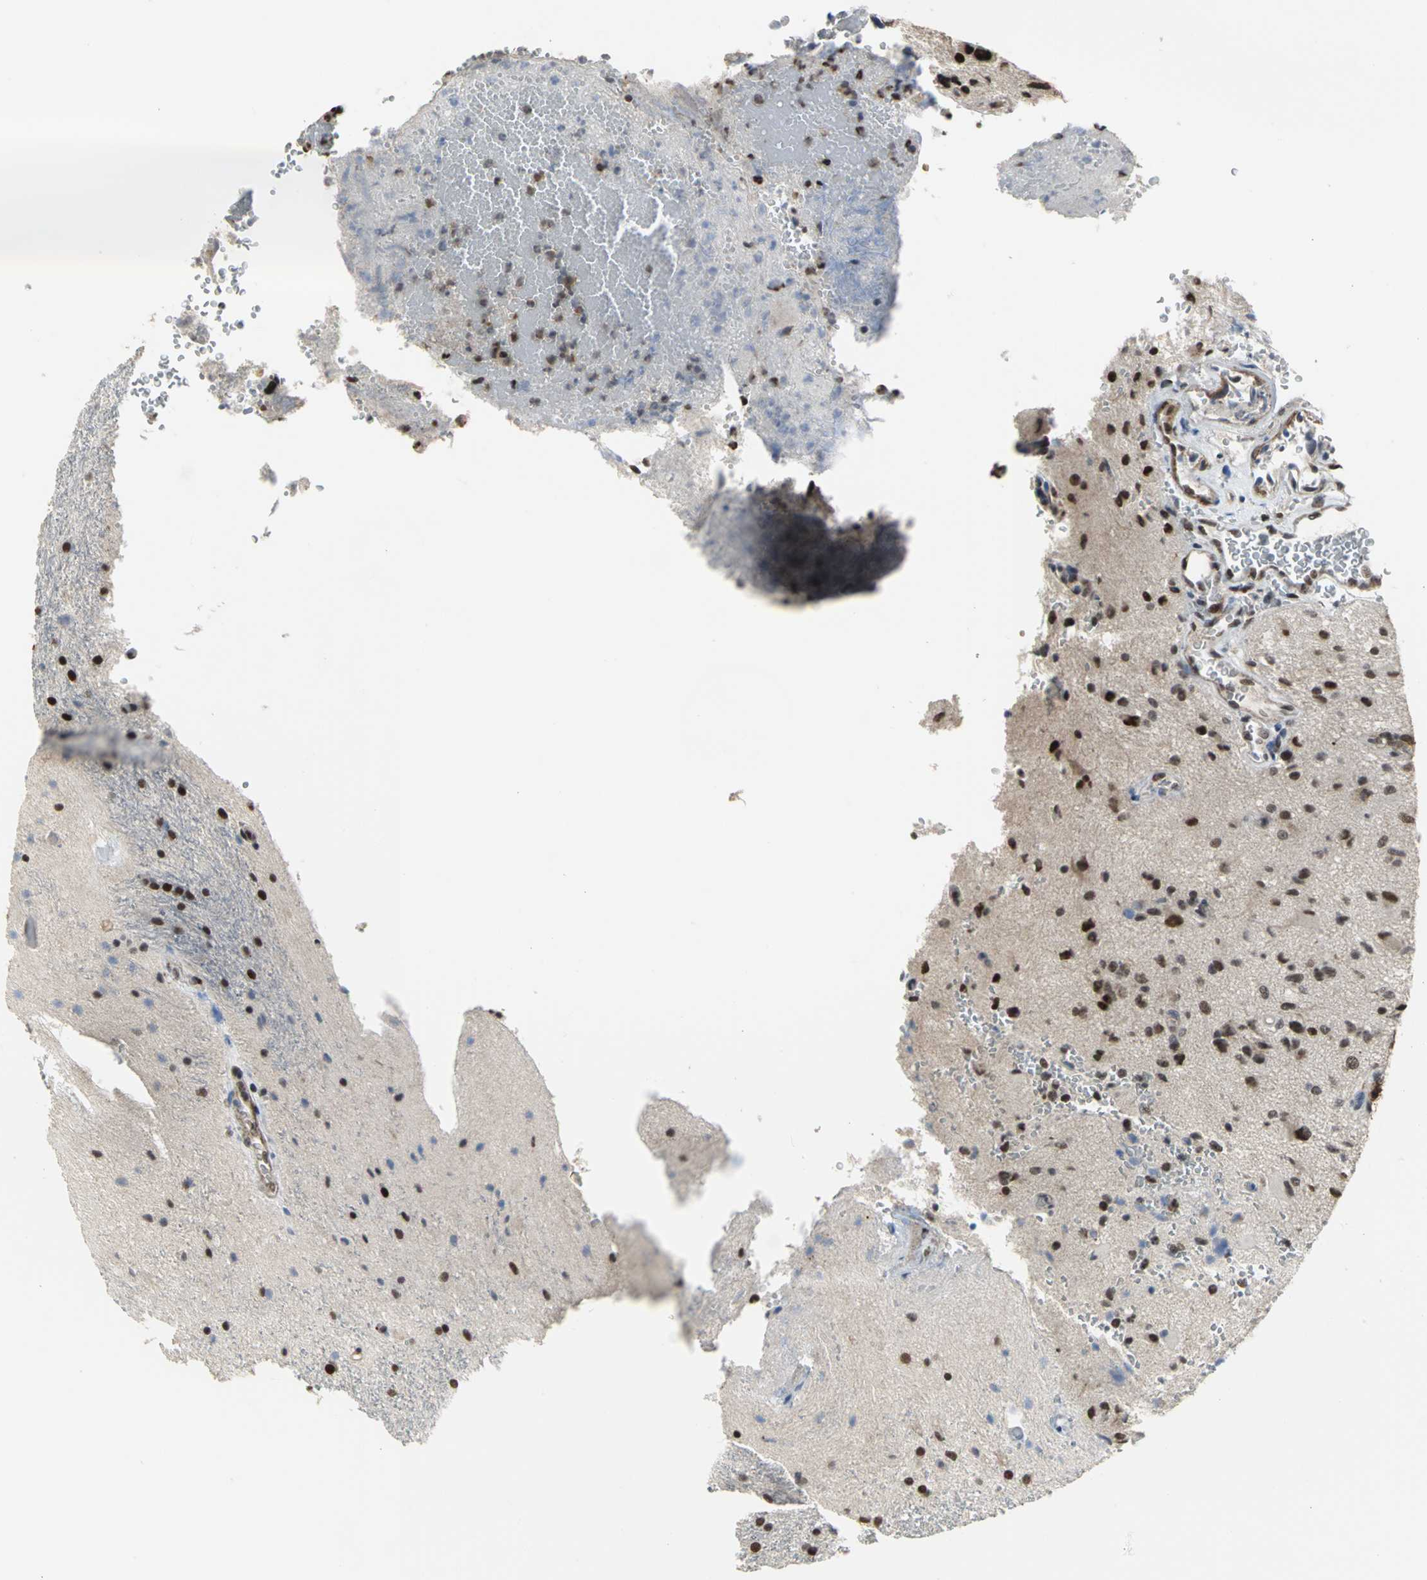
{"staining": {"intensity": "strong", "quantity": ">75%", "location": "nuclear"}, "tissue": "glioma", "cell_type": "Tumor cells", "image_type": "cancer", "snomed": [{"axis": "morphology", "description": "Normal tissue, NOS"}, {"axis": "morphology", "description": "Glioma, malignant, High grade"}, {"axis": "topography", "description": "Cerebral cortex"}], "caption": "Human glioma stained with a protein marker demonstrates strong staining in tumor cells.", "gene": "CCDC88C", "patient": {"sex": "male", "age": 56}}